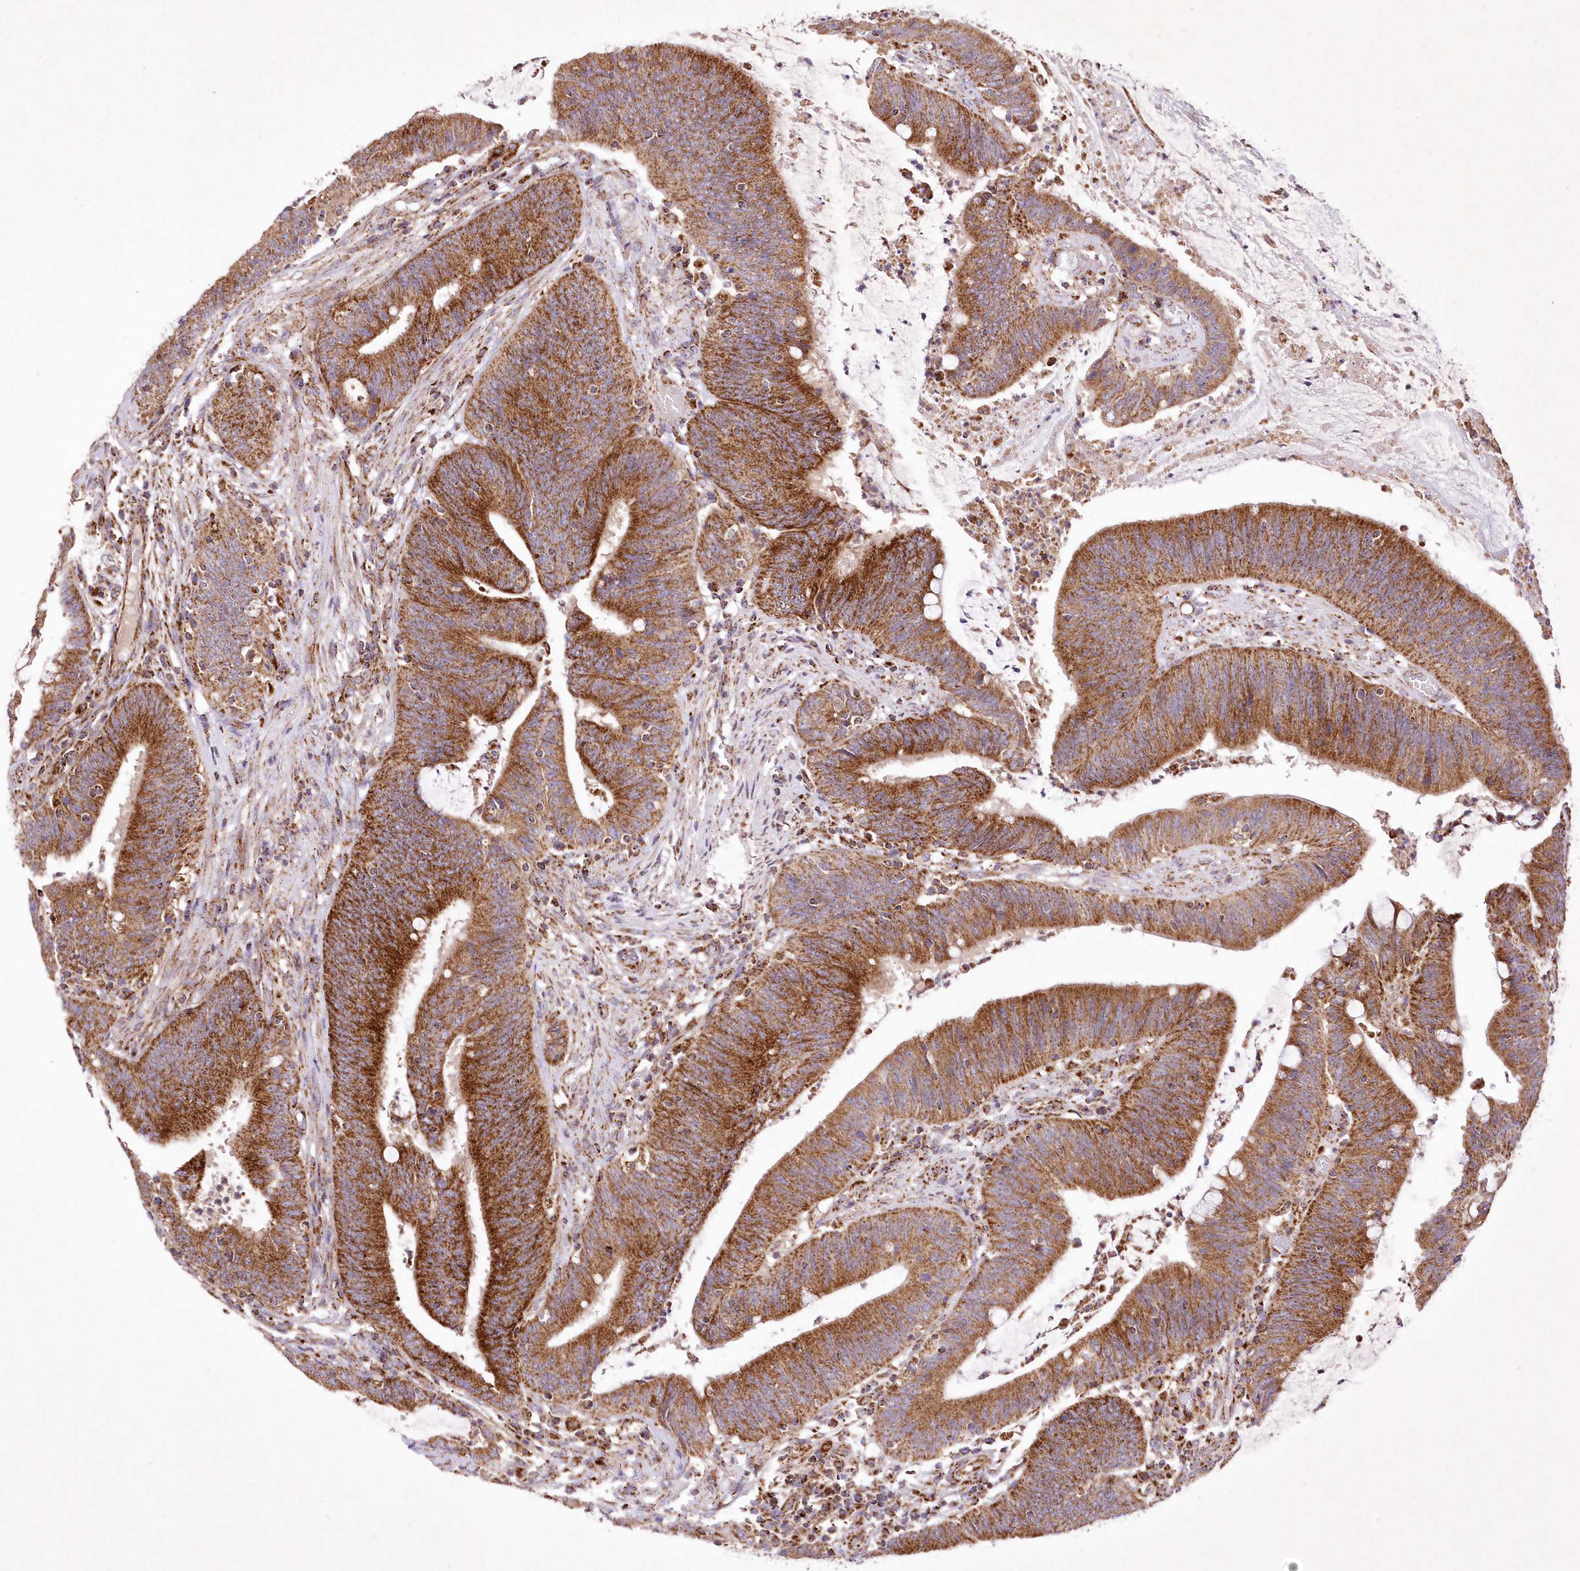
{"staining": {"intensity": "strong", "quantity": ">75%", "location": "cytoplasmic/membranous"}, "tissue": "colorectal cancer", "cell_type": "Tumor cells", "image_type": "cancer", "snomed": [{"axis": "morphology", "description": "Adenocarcinoma, NOS"}, {"axis": "topography", "description": "Rectum"}], "caption": "Tumor cells demonstrate high levels of strong cytoplasmic/membranous positivity in approximately >75% of cells in colorectal cancer.", "gene": "ASNSD1", "patient": {"sex": "female", "age": 66}}